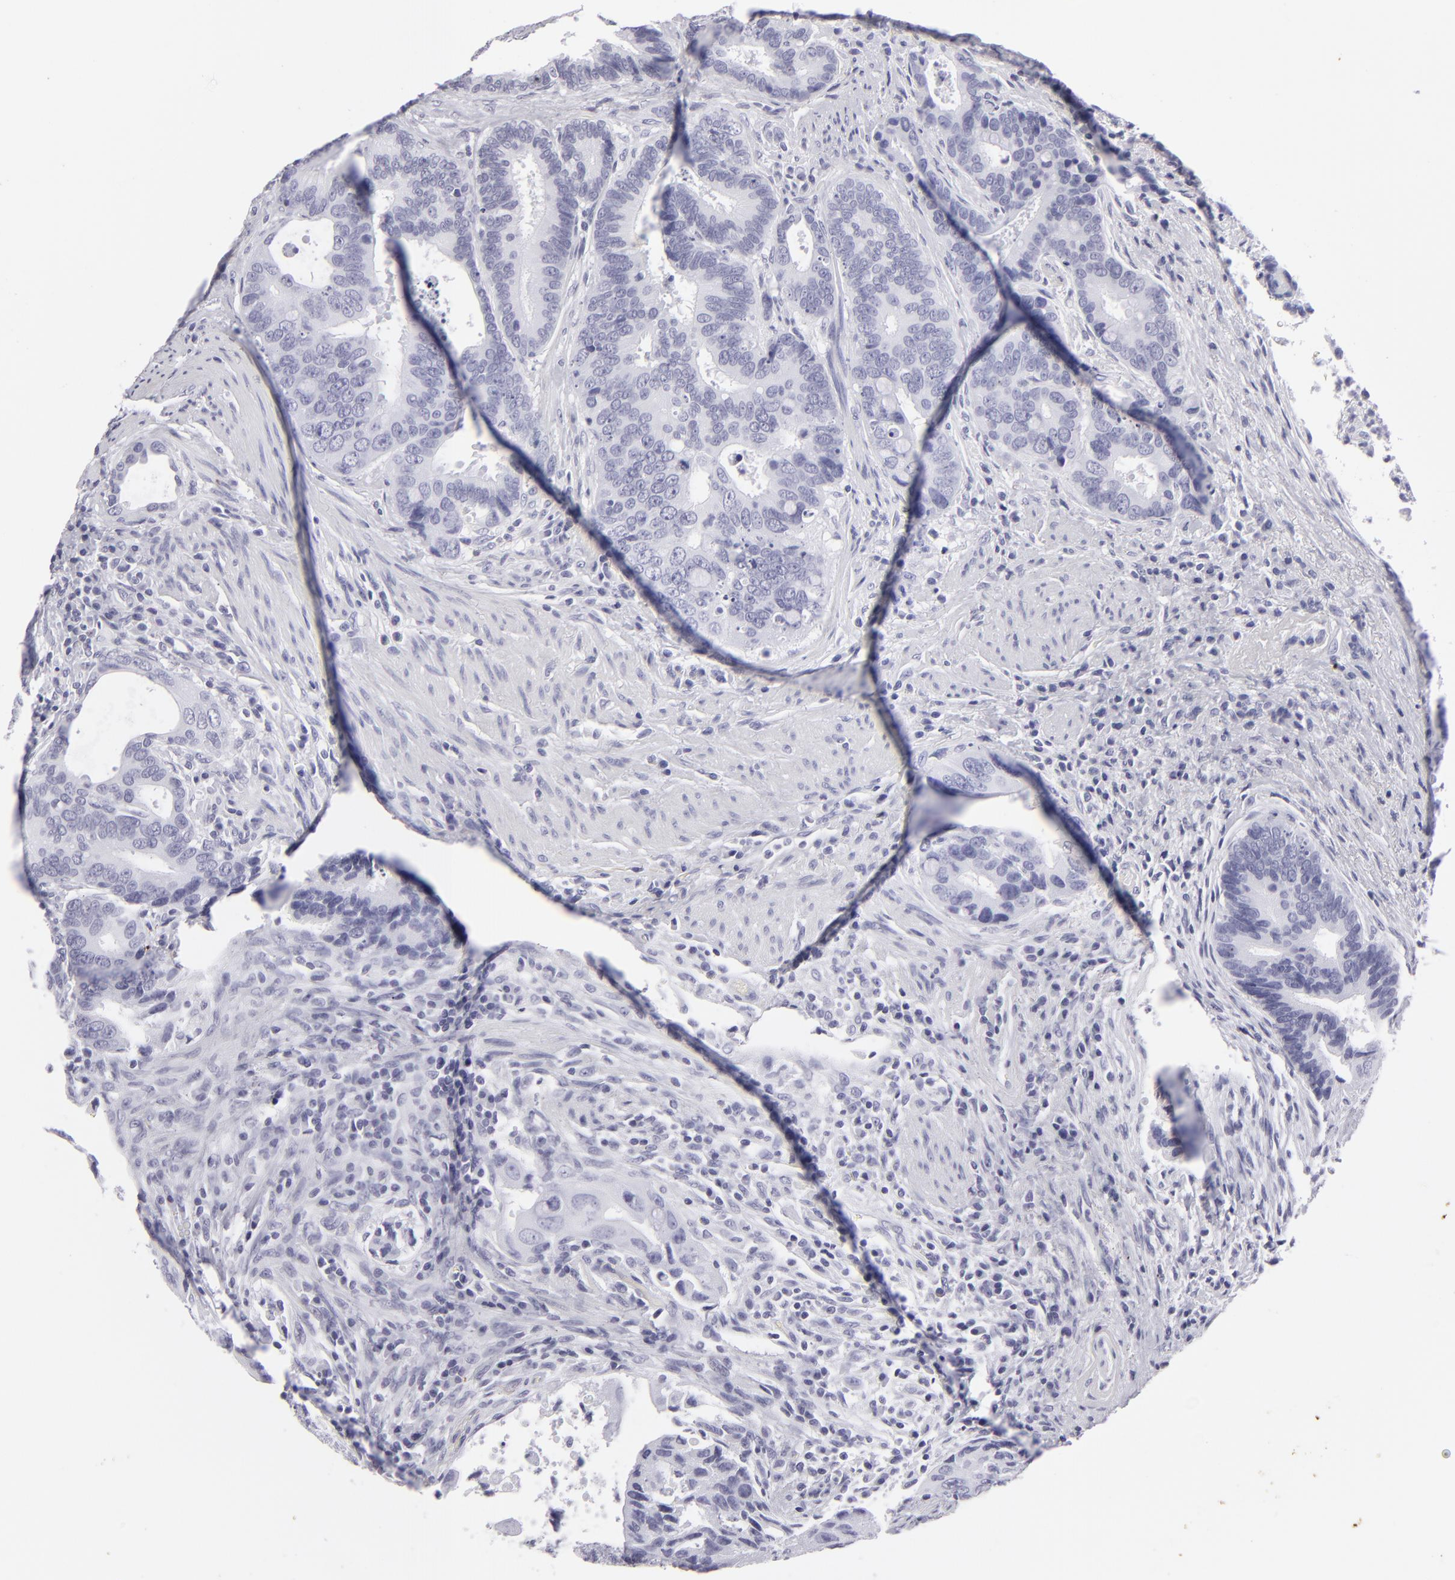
{"staining": {"intensity": "negative", "quantity": "none", "location": "none"}, "tissue": "colorectal cancer", "cell_type": "Tumor cells", "image_type": "cancer", "snomed": [{"axis": "morphology", "description": "Adenocarcinoma, NOS"}, {"axis": "topography", "description": "Rectum"}], "caption": "Micrograph shows no protein staining in tumor cells of colorectal cancer tissue.", "gene": "KRT1", "patient": {"sex": "female", "age": 67}}